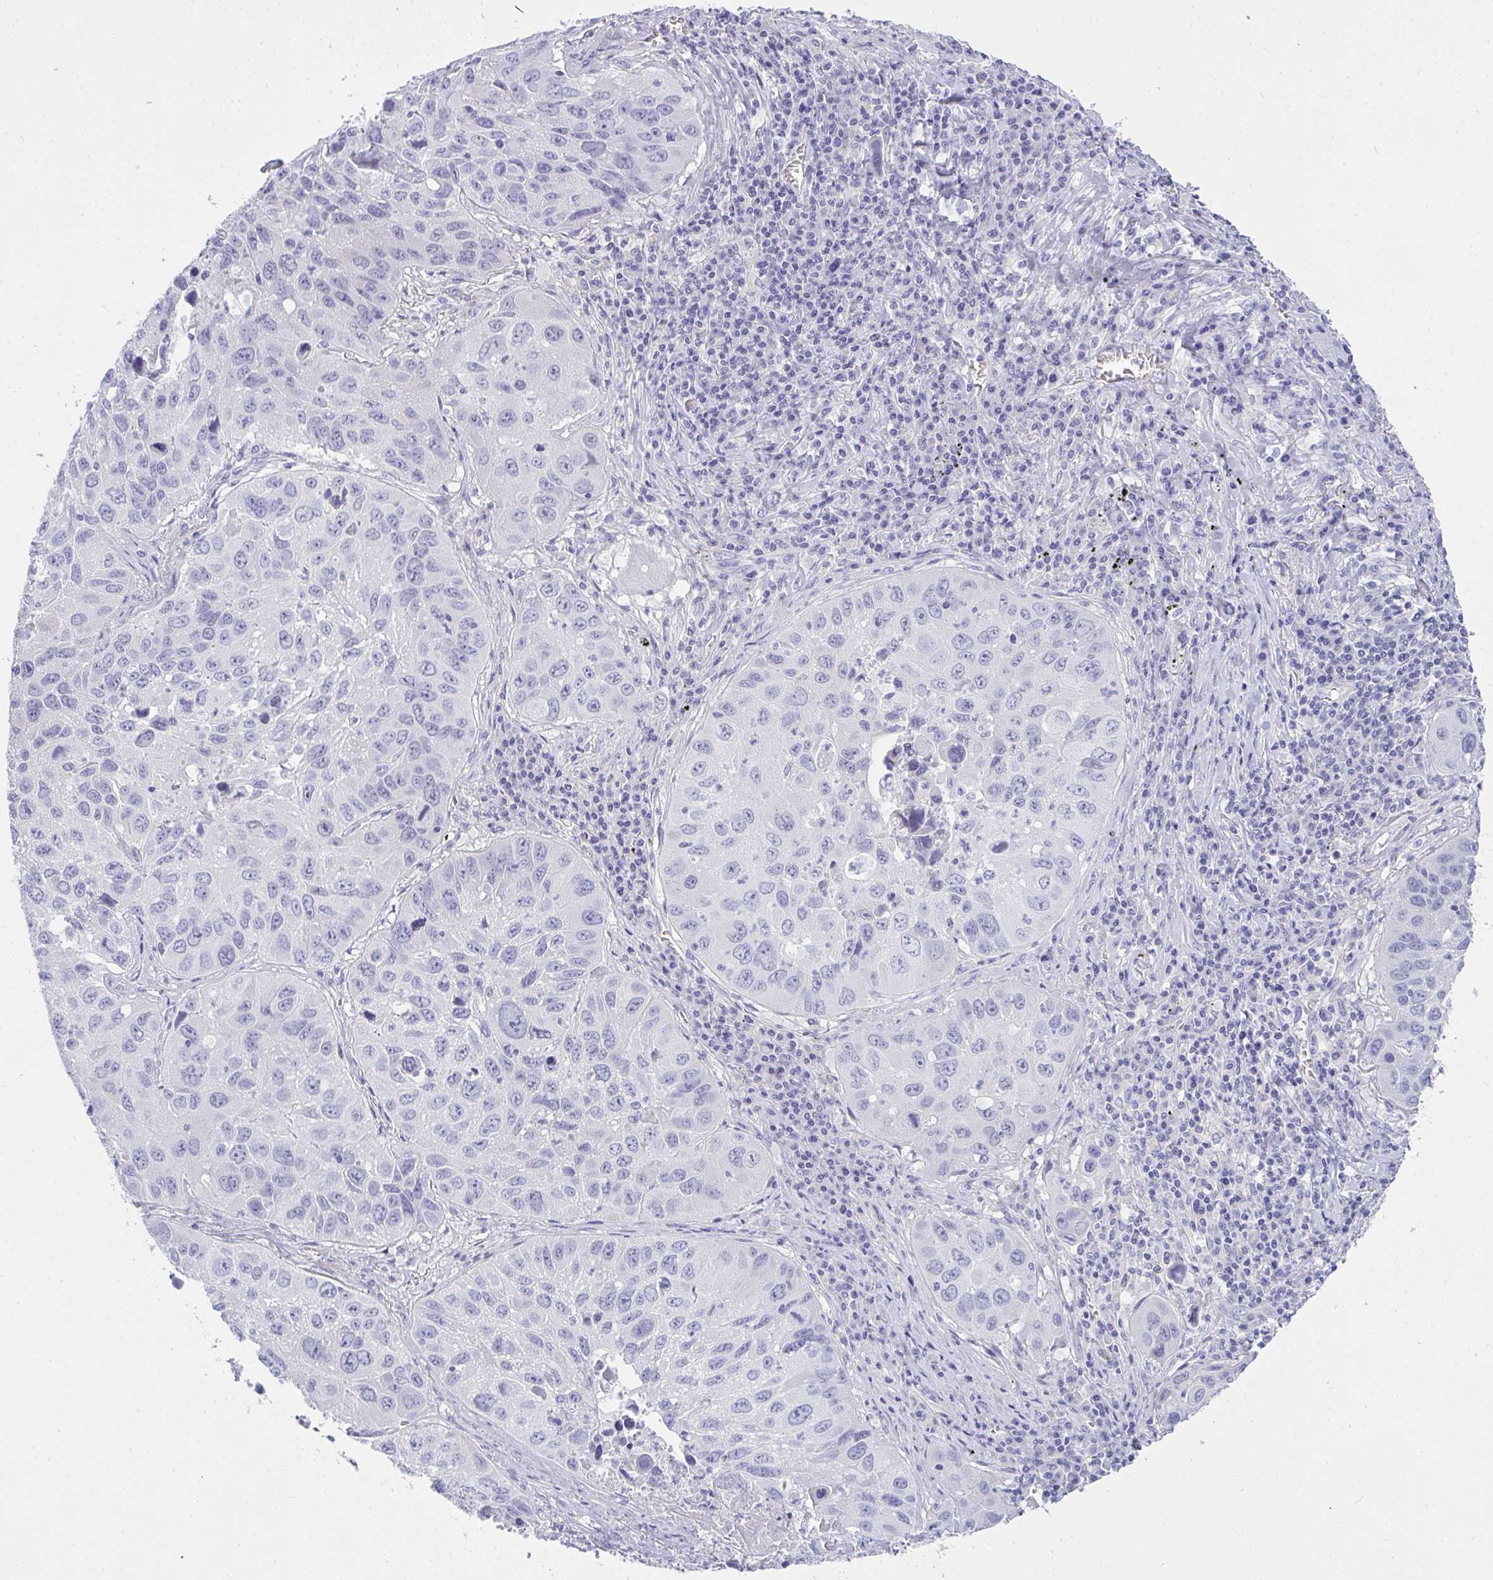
{"staining": {"intensity": "negative", "quantity": "none", "location": "none"}, "tissue": "lung cancer", "cell_type": "Tumor cells", "image_type": "cancer", "snomed": [{"axis": "morphology", "description": "Squamous cell carcinoma, NOS"}, {"axis": "topography", "description": "Lung"}], "caption": "IHC image of neoplastic tissue: human squamous cell carcinoma (lung) stained with DAB (3,3'-diaminobenzidine) displays no significant protein staining in tumor cells.", "gene": "GSDMB", "patient": {"sex": "female", "age": 61}}